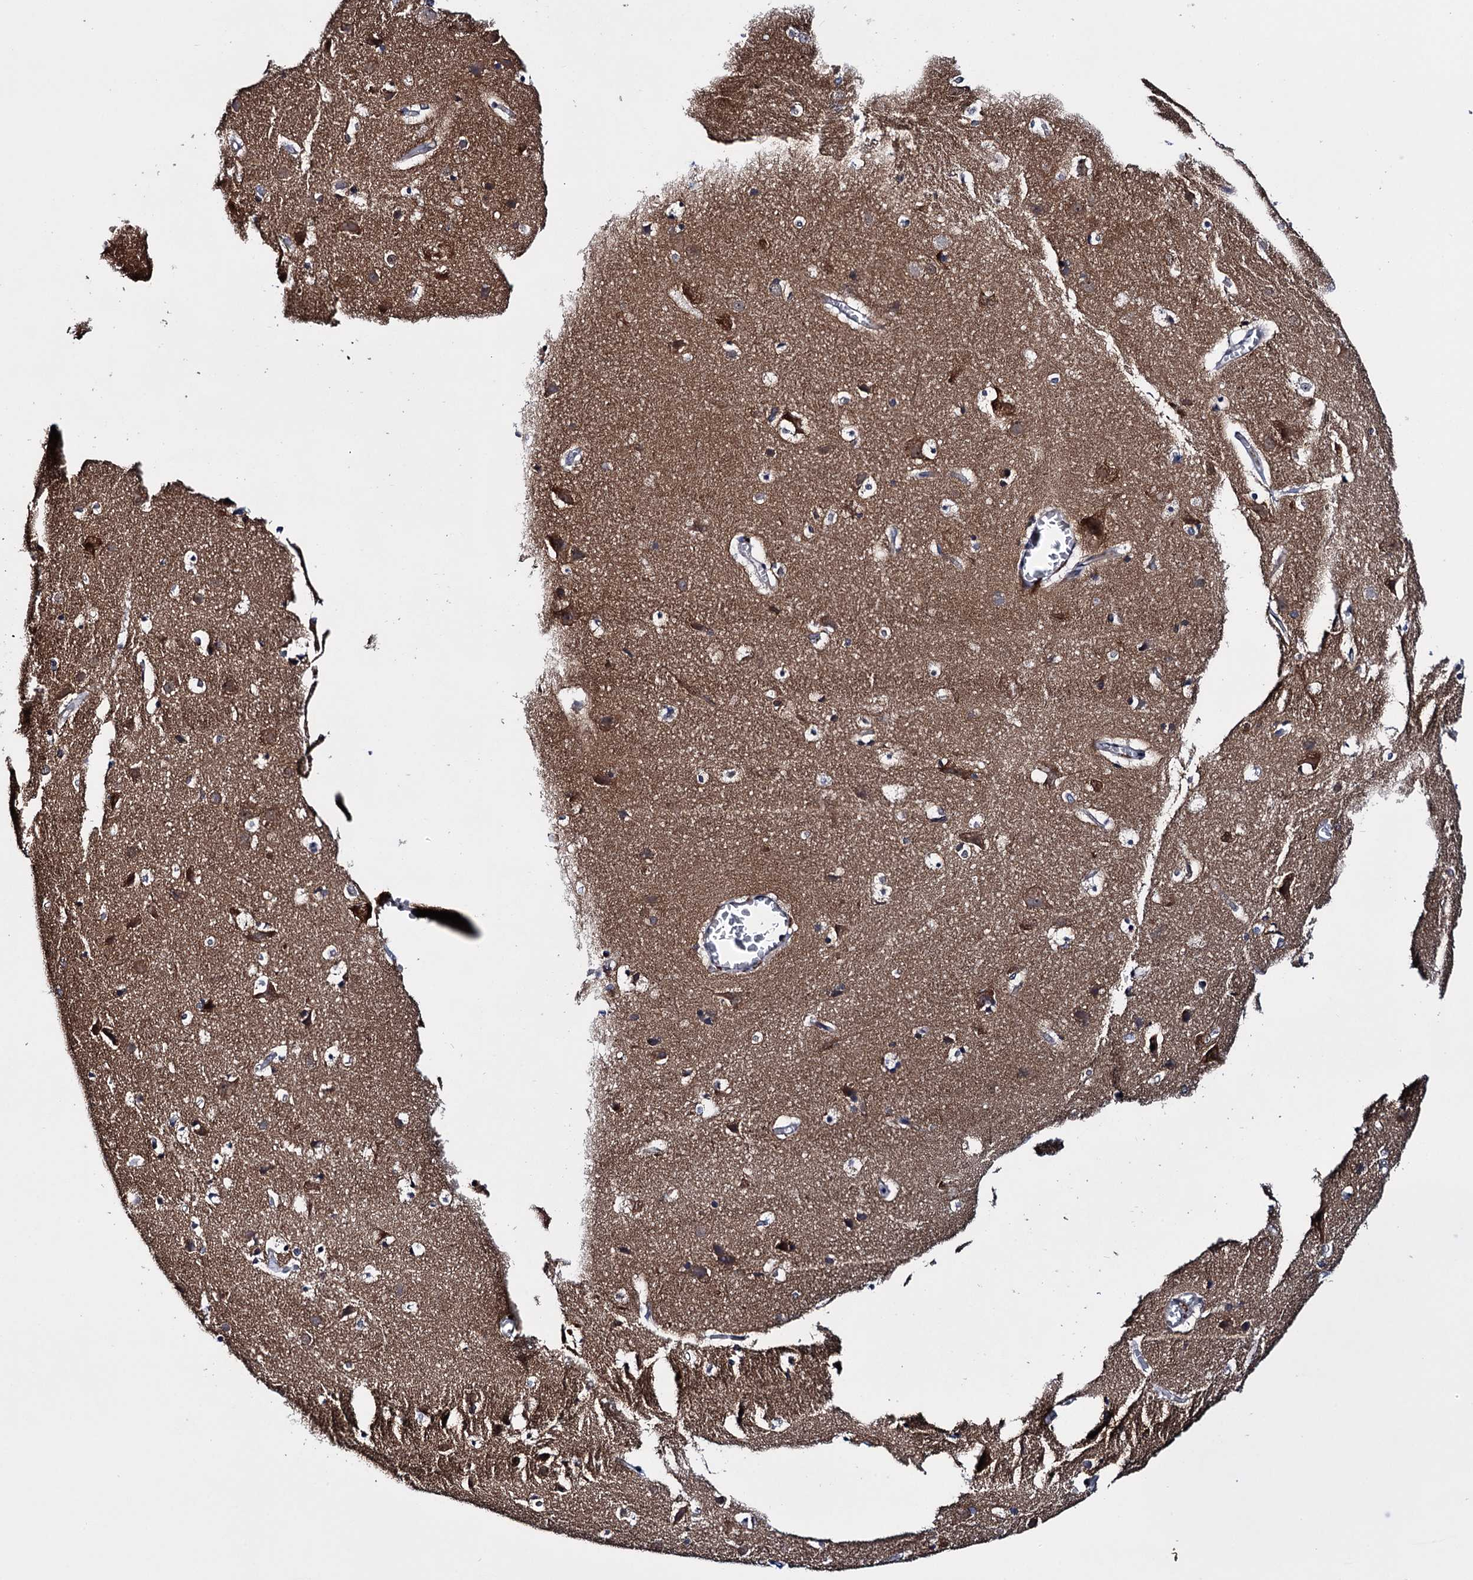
{"staining": {"intensity": "negative", "quantity": "none", "location": "none"}, "tissue": "cerebral cortex", "cell_type": "Endothelial cells", "image_type": "normal", "snomed": [{"axis": "morphology", "description": "Normal tissue, NOS"}, {"axis": "topography", "description": "Cerebral cortex"}], "caption": "Normal cerebral cortex was stained to show a protein in brown. There is no significant staining in endothelial cells.", "gene": "EYA4", "patient": {"sex": "male", "age": 54}}